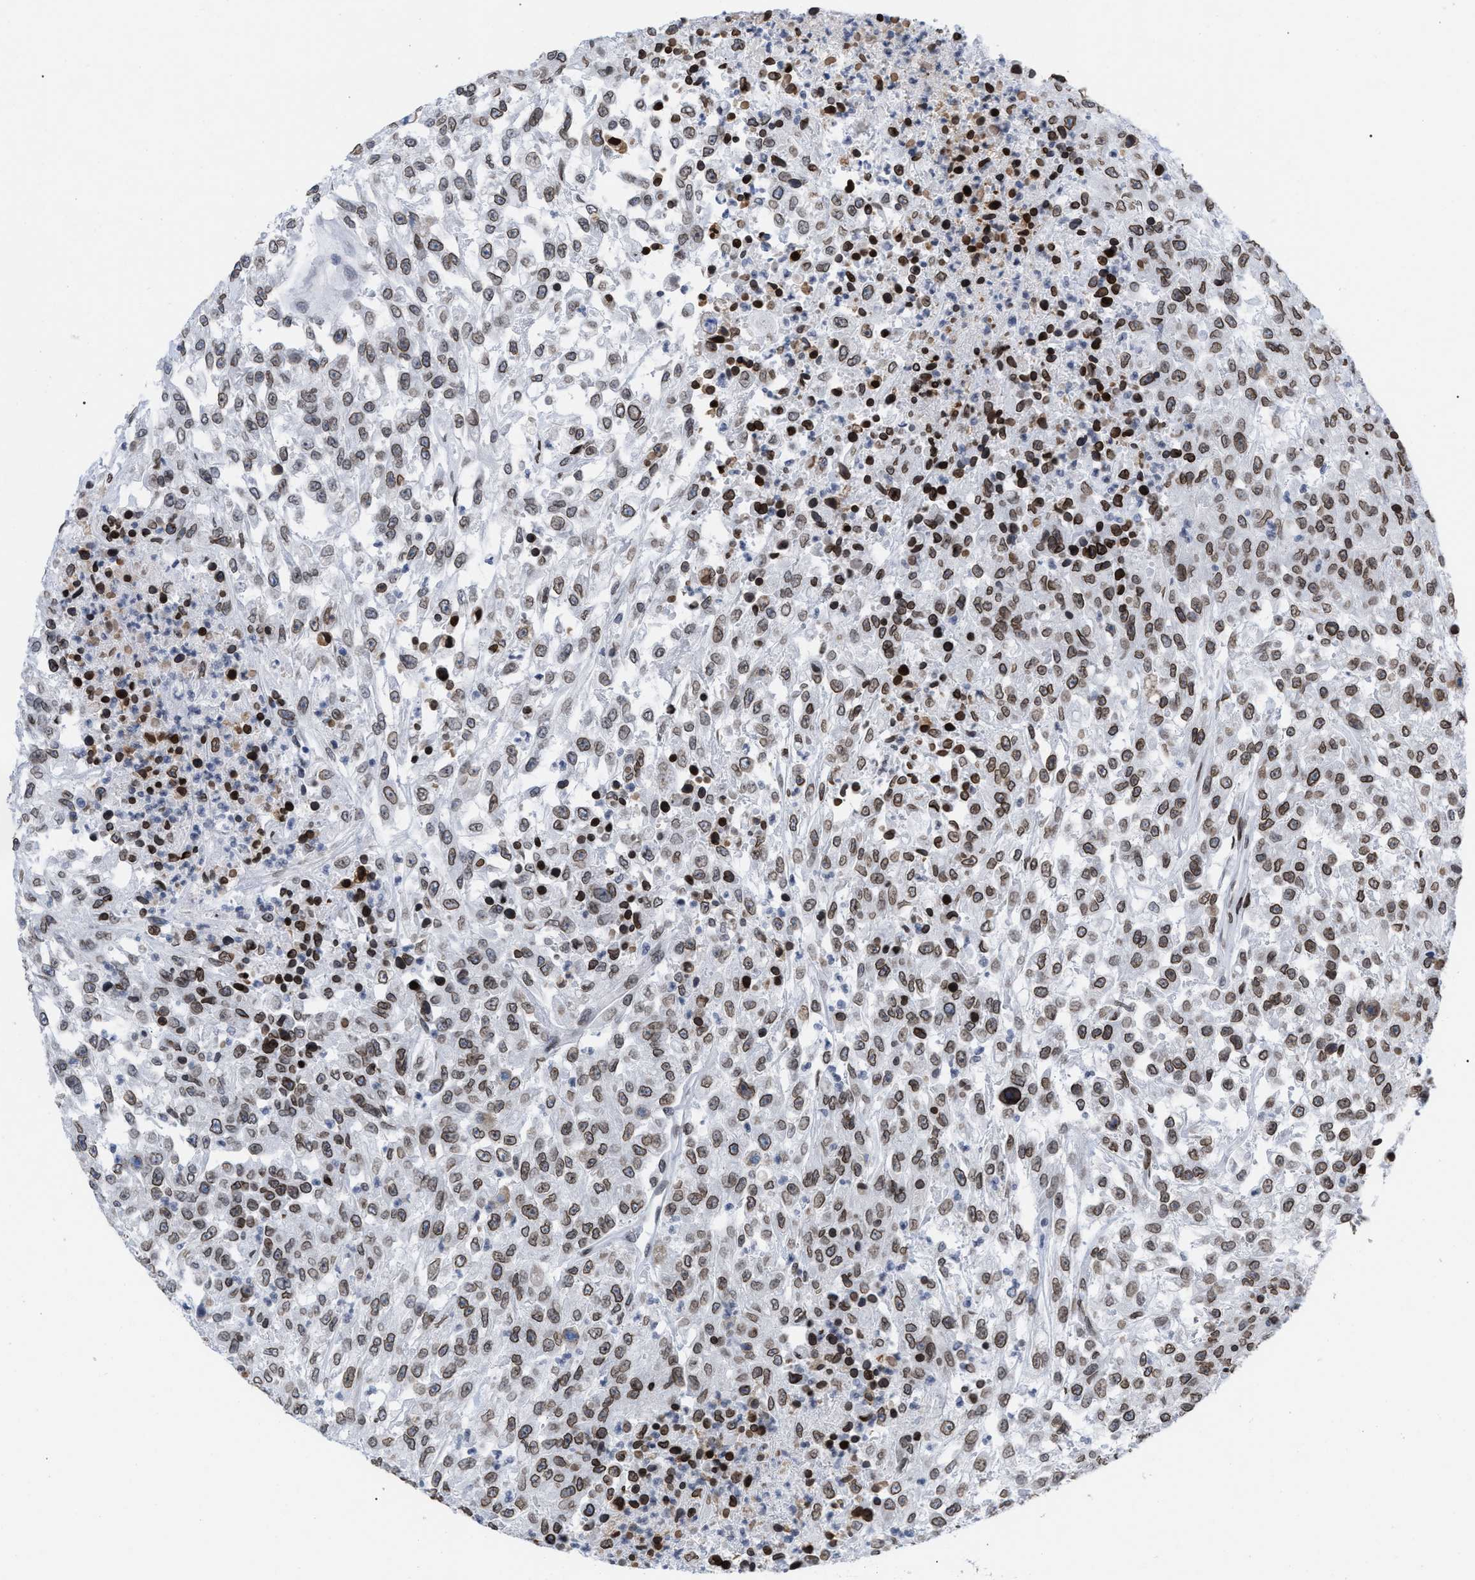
{"staining": {"intensity": "moderate", "quantity": ">75%", "location": "cytoplasmic/membranous,nuclear"}, "tissue": "urothelial cancer", "cell_type": "Tumor cells", "image_type": "cancer", "snomed": [{"axis": "morphology", "description": "Urothelial carcinoma, High grade"}, {"axis": "topography", "description": "Urinary bladder"}], "caption": "Protein staining demonstrates moderate cytoplasmic/membranous and nuclear expression in approximately >75% of tumor cells in urothelial cancer. The protein is stained brown, and the nuclei are stained in blue (DAB (3,3'-diaminobenzidine) IHC with brightfield microscopy, high magnification).", "gene": "TPR", "patient": {"sex": "male", "age": 46}}